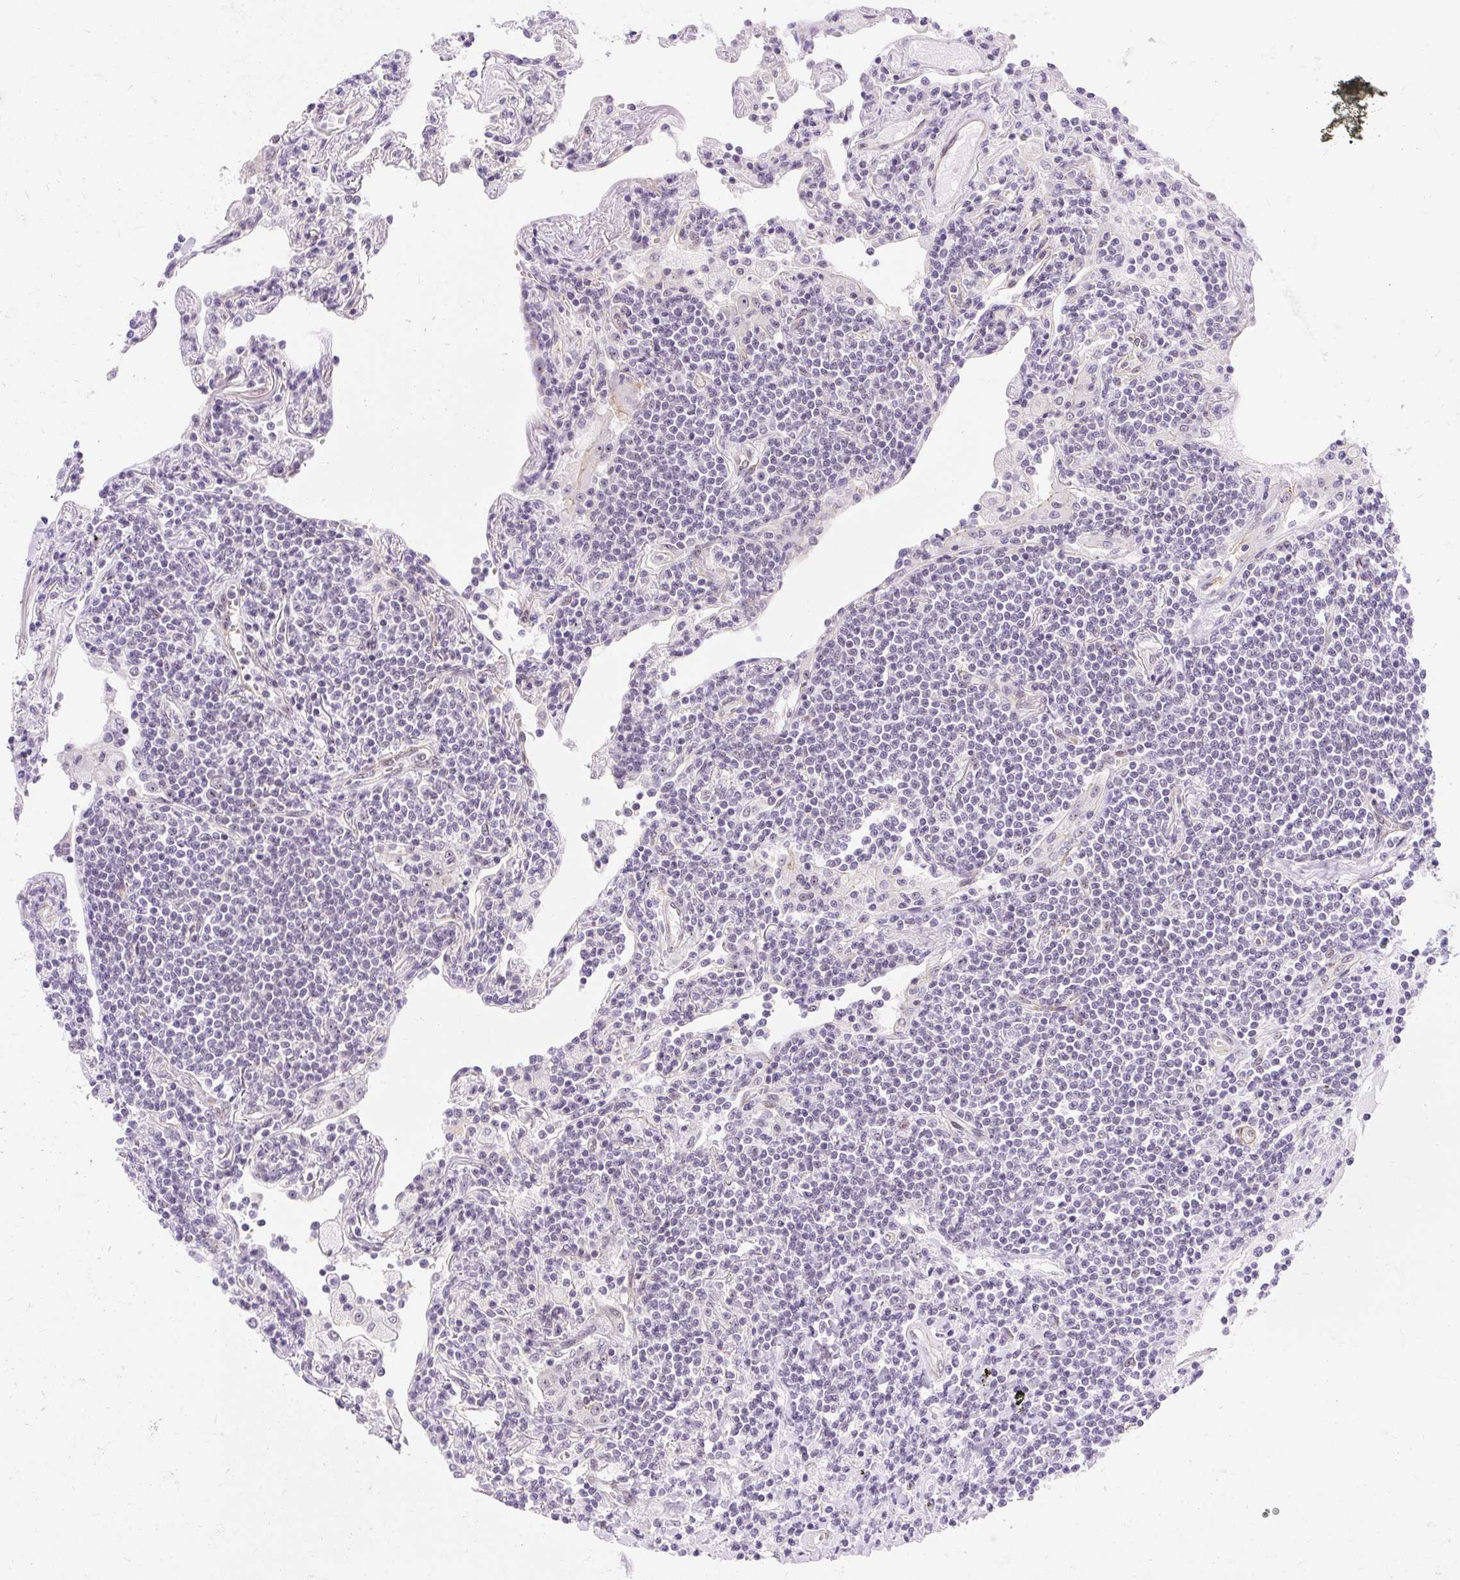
{"staining": {"intensity": "negative", "quantity": "none", "location": "none"}, "tissue": "lymphoma", "cell_type": "Tumor cells", "image_type": "cancer", "snomed": [{"axis": "morphology", "description": "Malignant lymphoma, non-Hodgkin's type, Low grade"}, {"axis": "topography", "description": "Lung"}], "caption": "Malignant lymphoma, non-Hodgkin's type (low-grade) stained for a protein using immunohistochemistry (IHC) reveals no positivity tumor cells.", "gene": "OBP2A", "patient": {"sex": "female", "age": 71}}